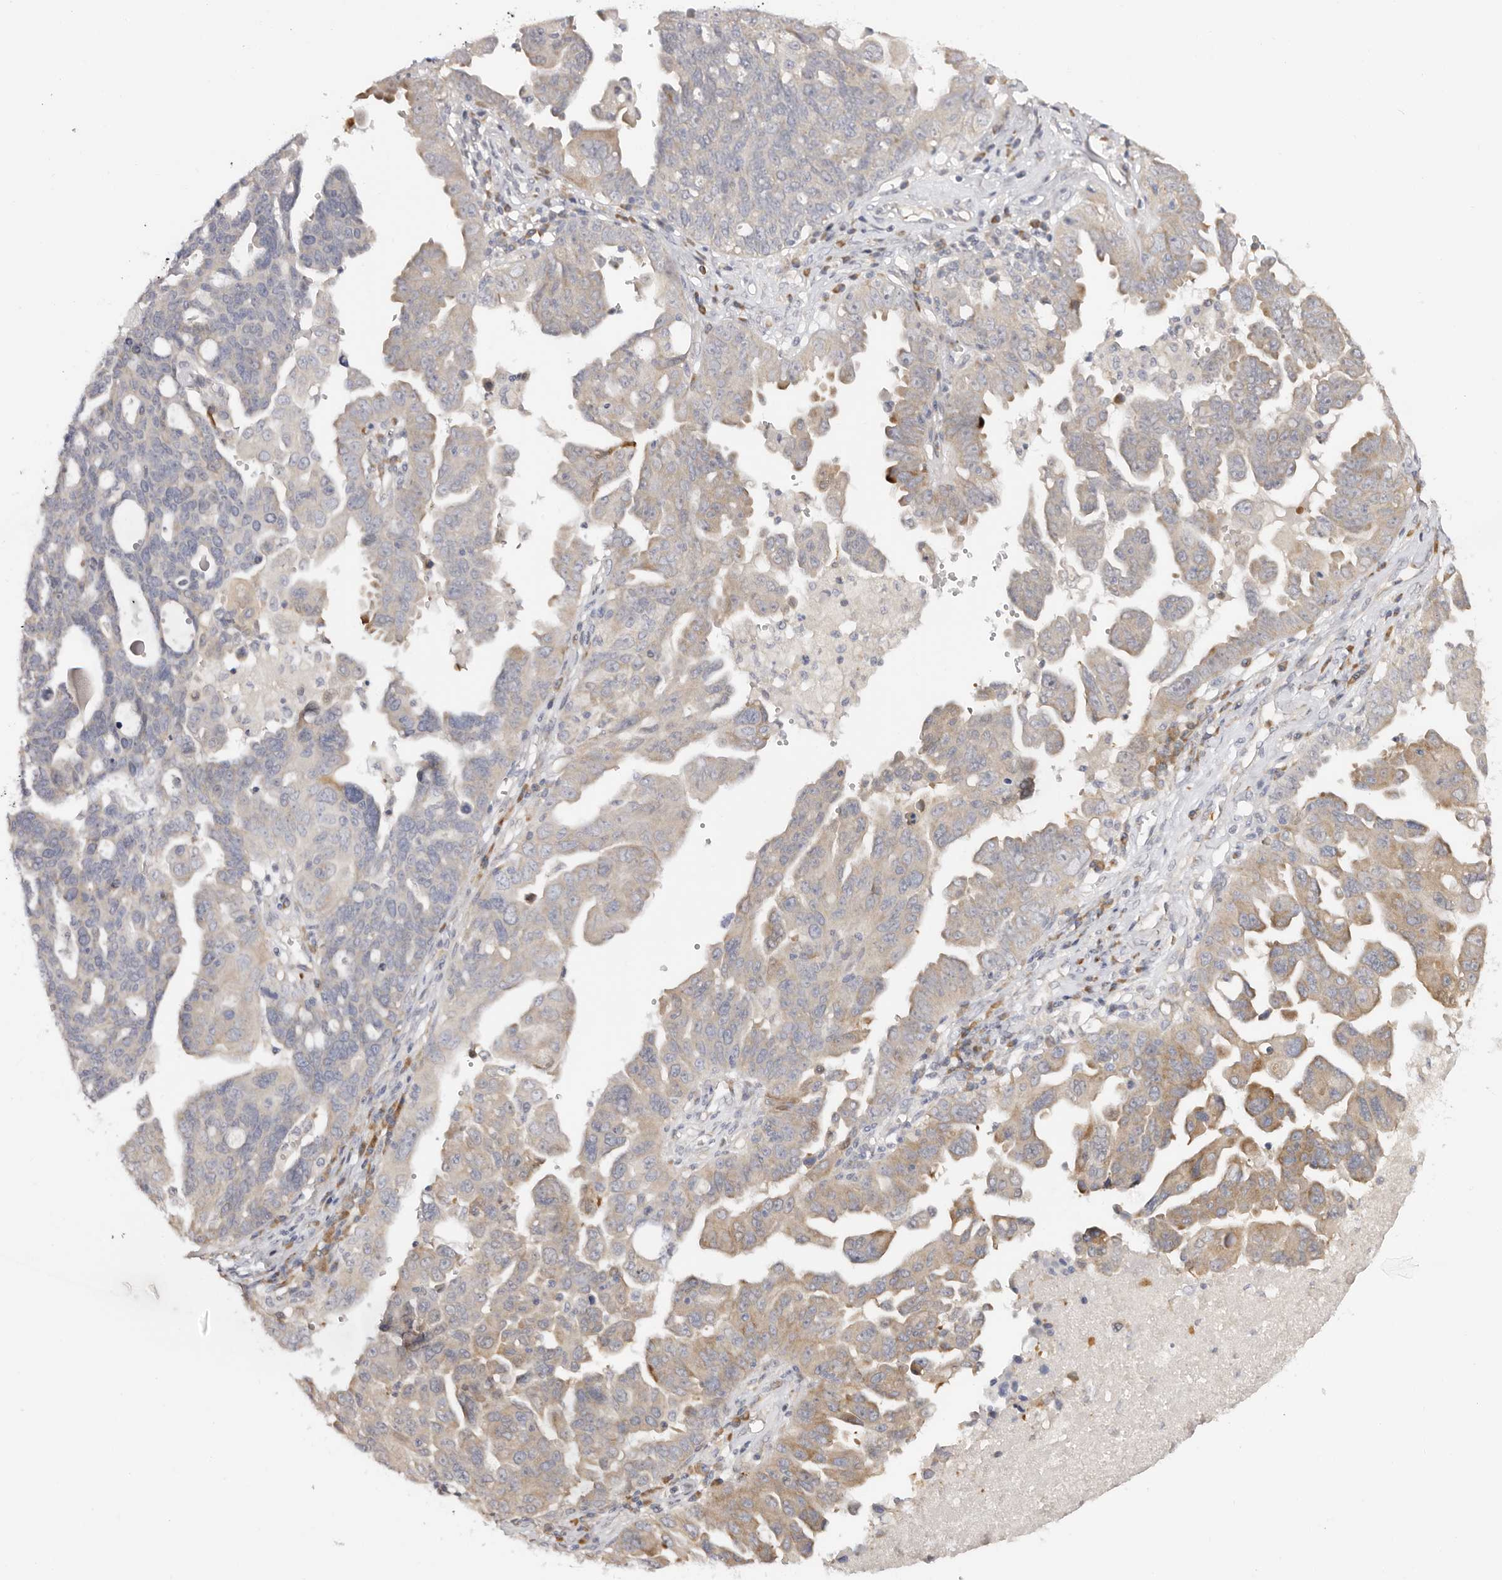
{"staining": {"intensity": "weak", "quantity": "<25%", "location": "cytoplasmic/membranous"}, "tissue": "ovarian cancer", "cell_type": "Tumor cells", "image_type": "cancer", "snomed": [{"axis": "morphology", "description": "Carcinoma, endometroid"}, {"axis": "topography", "description": "Ovary"}], "caption": "DAB (3,3'-diaminobenzidine) immunohistochemical staining of human ovarian cancer reveals no significant positivity in tumor cells.", "gene": "BCL2L15", "patient": {"sex": "female", "age": 62}}